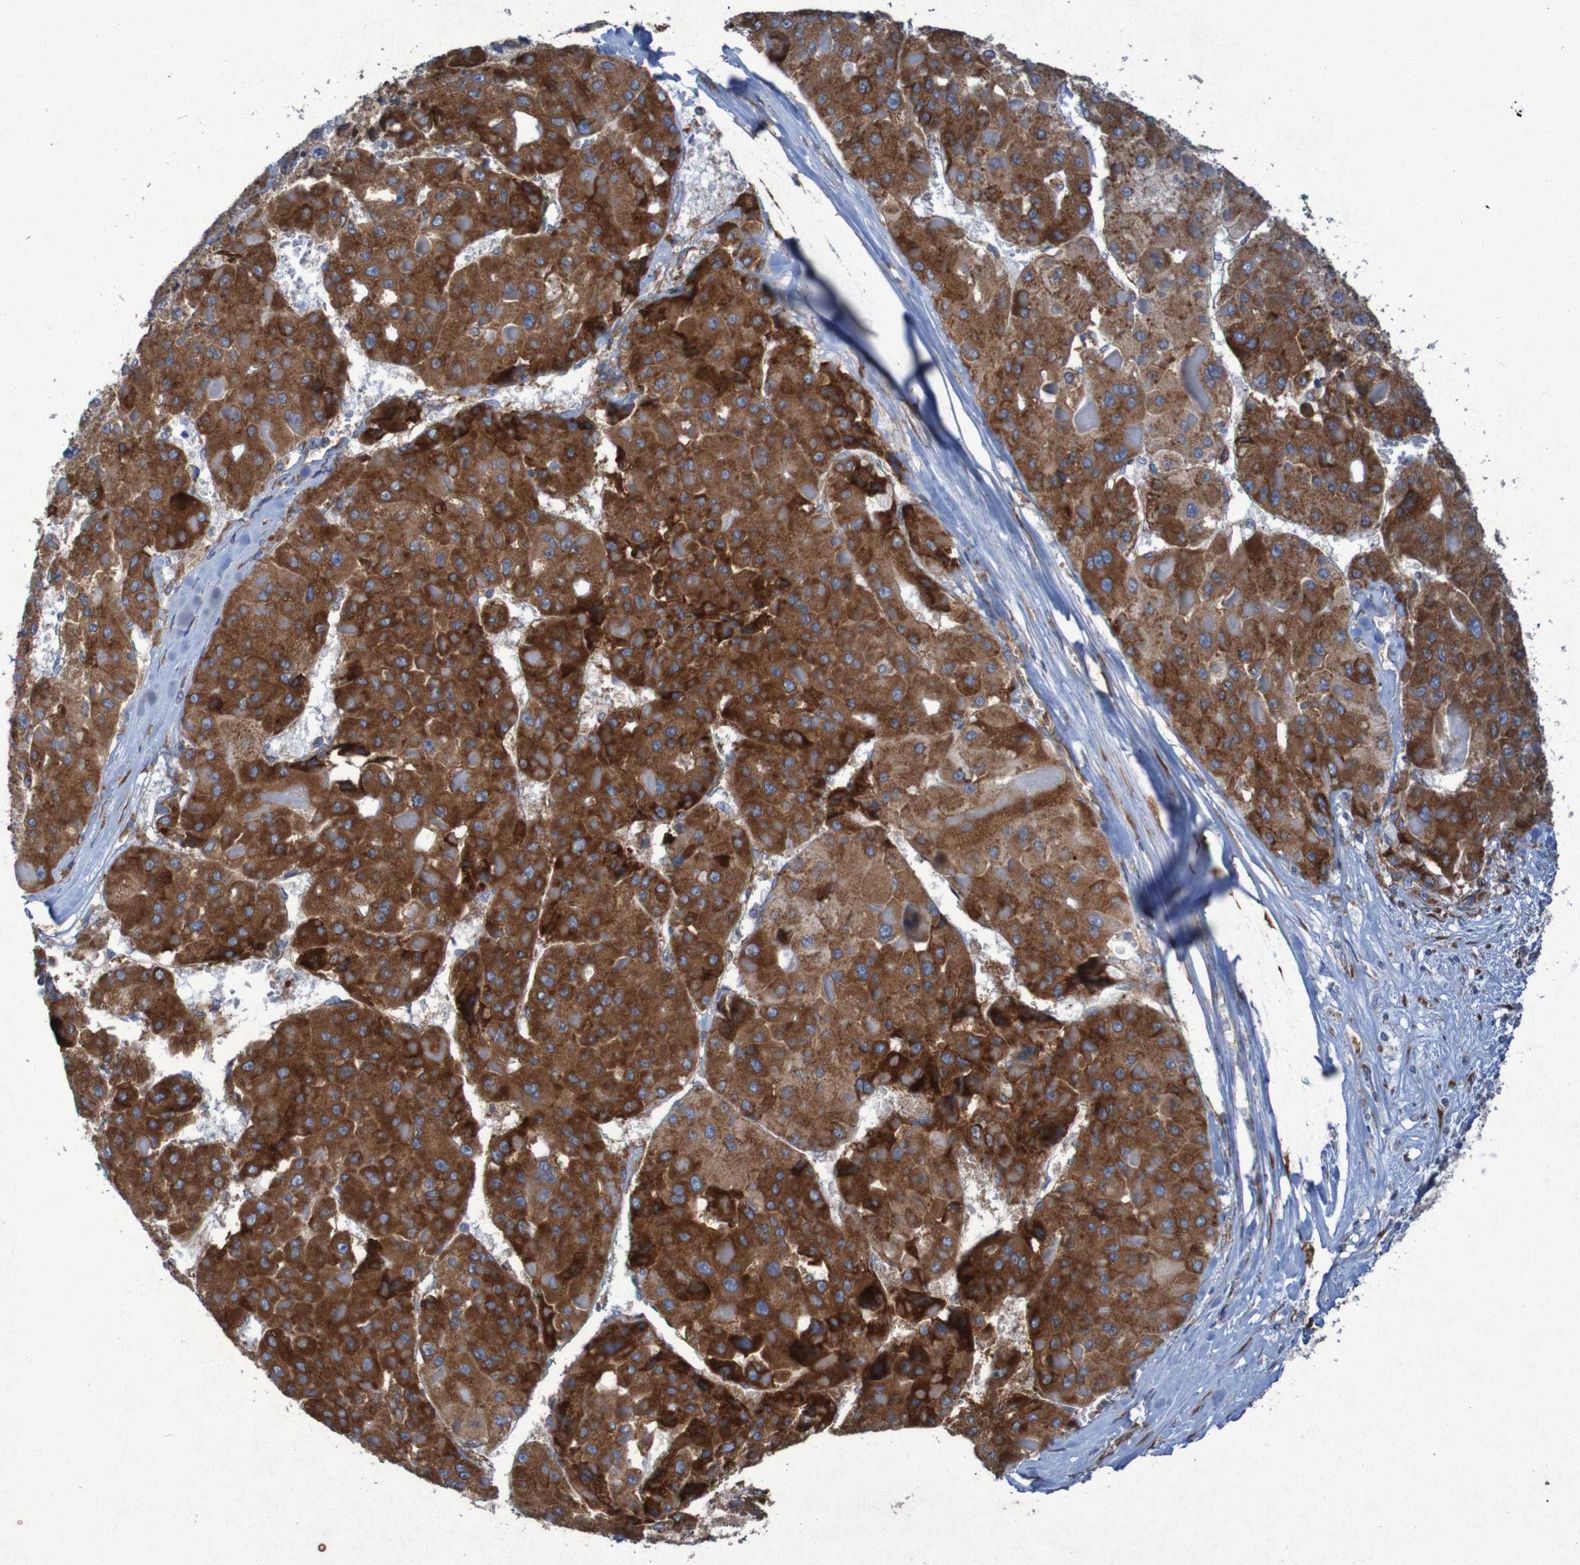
{"staining": {"intensity": "strong", "quantity": ">75%", "location": "cytoplasmic/membranous"}, "tissue": "liver cancer", "cell_type": "Tumor cells", "image_type": "cancer", "snomed": [{"axis": "morphology", "description": "Carcinoma, Hepatocellular, NOS"}, {"axis": "topography", "description": "Liver"}], "caption": "Protein staining of liver cancer tissue demonstrates strong cytoplasmic/membranous expression in about >75% of tumor cells.", "gene": "RPL10", "patient": {"sex": "female", "age": 73}}